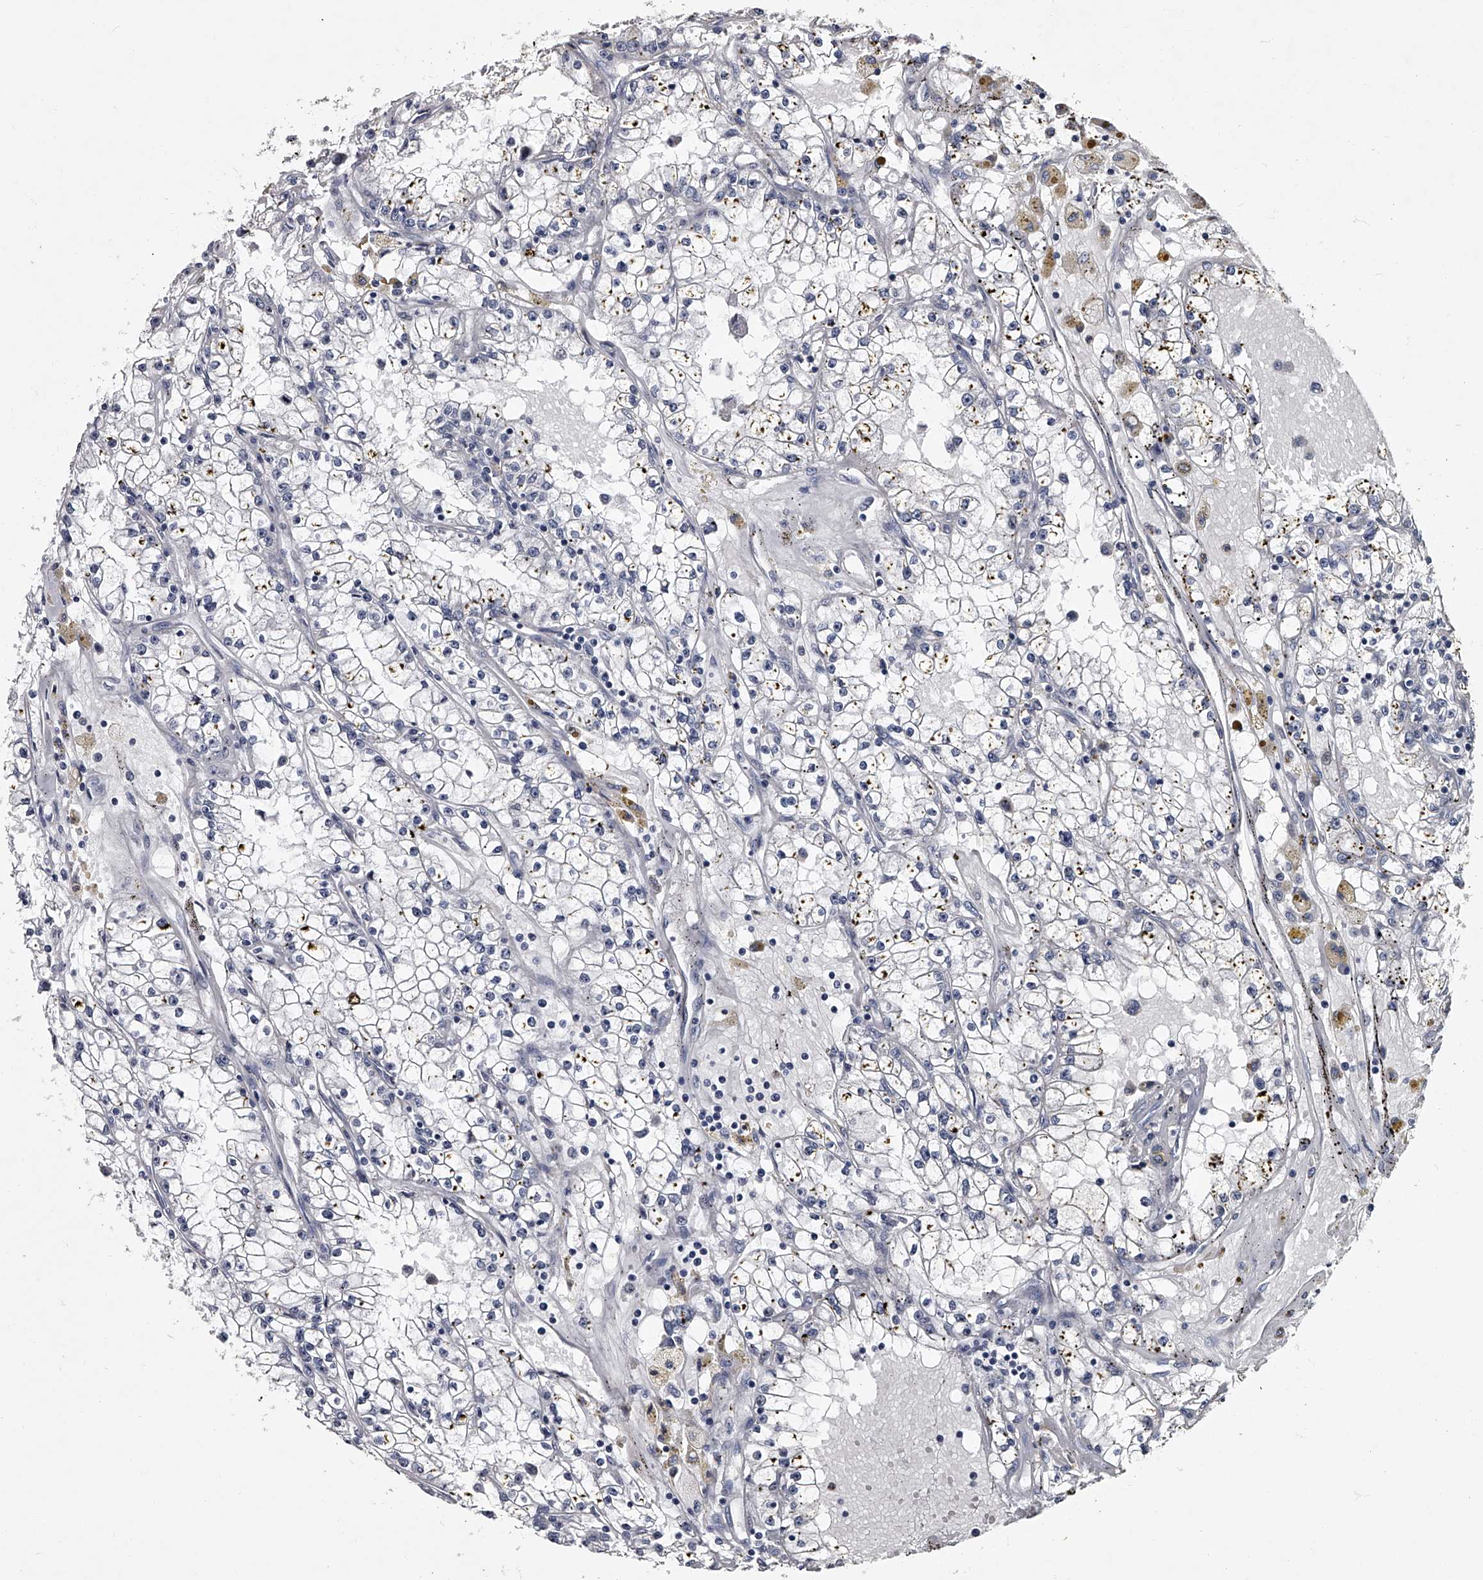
{"staining": {"intensity": "negative", "quantity": "none", "location": "none"}, "tissue": "renal cancer", "cell_type": "Tumor cells", "image_type": "cancer", "snomed": [{"axis": "morphology", "description": "Adenocarcinoma, NOS"}, {"axis": "topography", "description": "Kidney"}], "caption": "Tumor cells are negative for protein expression in human renal adenocarcinoma.", "gene": "GAPVD1", "patient": {"sex": "male", "age": 56}}